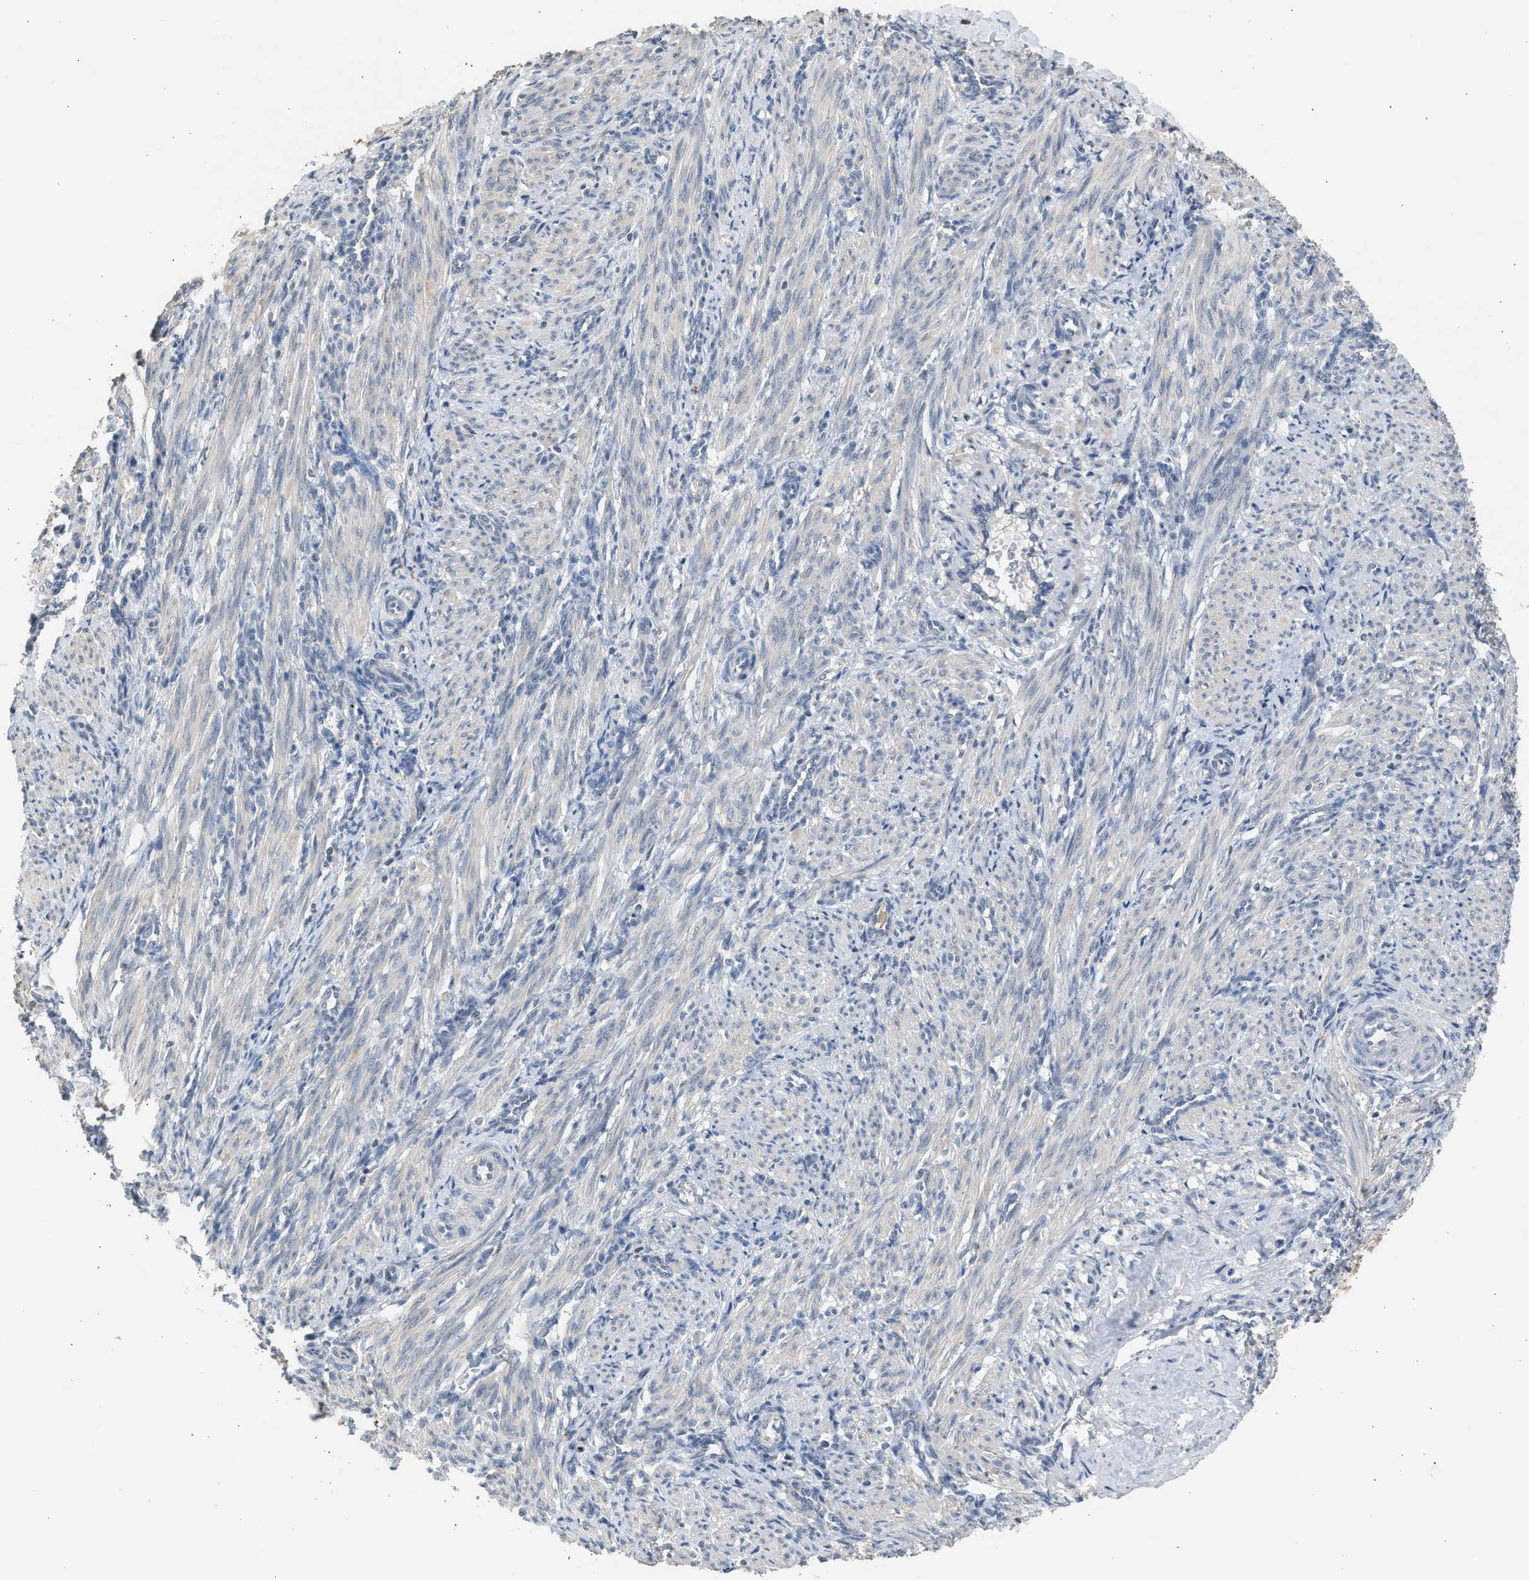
{"staining": {"intensity": "negative", "quantity": "none", "location": "none"}, "tissue": "smooth muscle", "cell_type": "Smooth muscle cells", "image_type": "normal", "snomed": [{"axis": "morphology", "description": "Normal tissue, NOS"}, {"axis": "topography", "description": "Endometrium"}], "caption": "Immunohistochemical staining of unremarkable human smooth muscle displays no significant staining in smooth muscle cells. Nuclei are stained in blue.", "gene": "SULT2A1", "patient": {"sex": "female", "age": 33}}